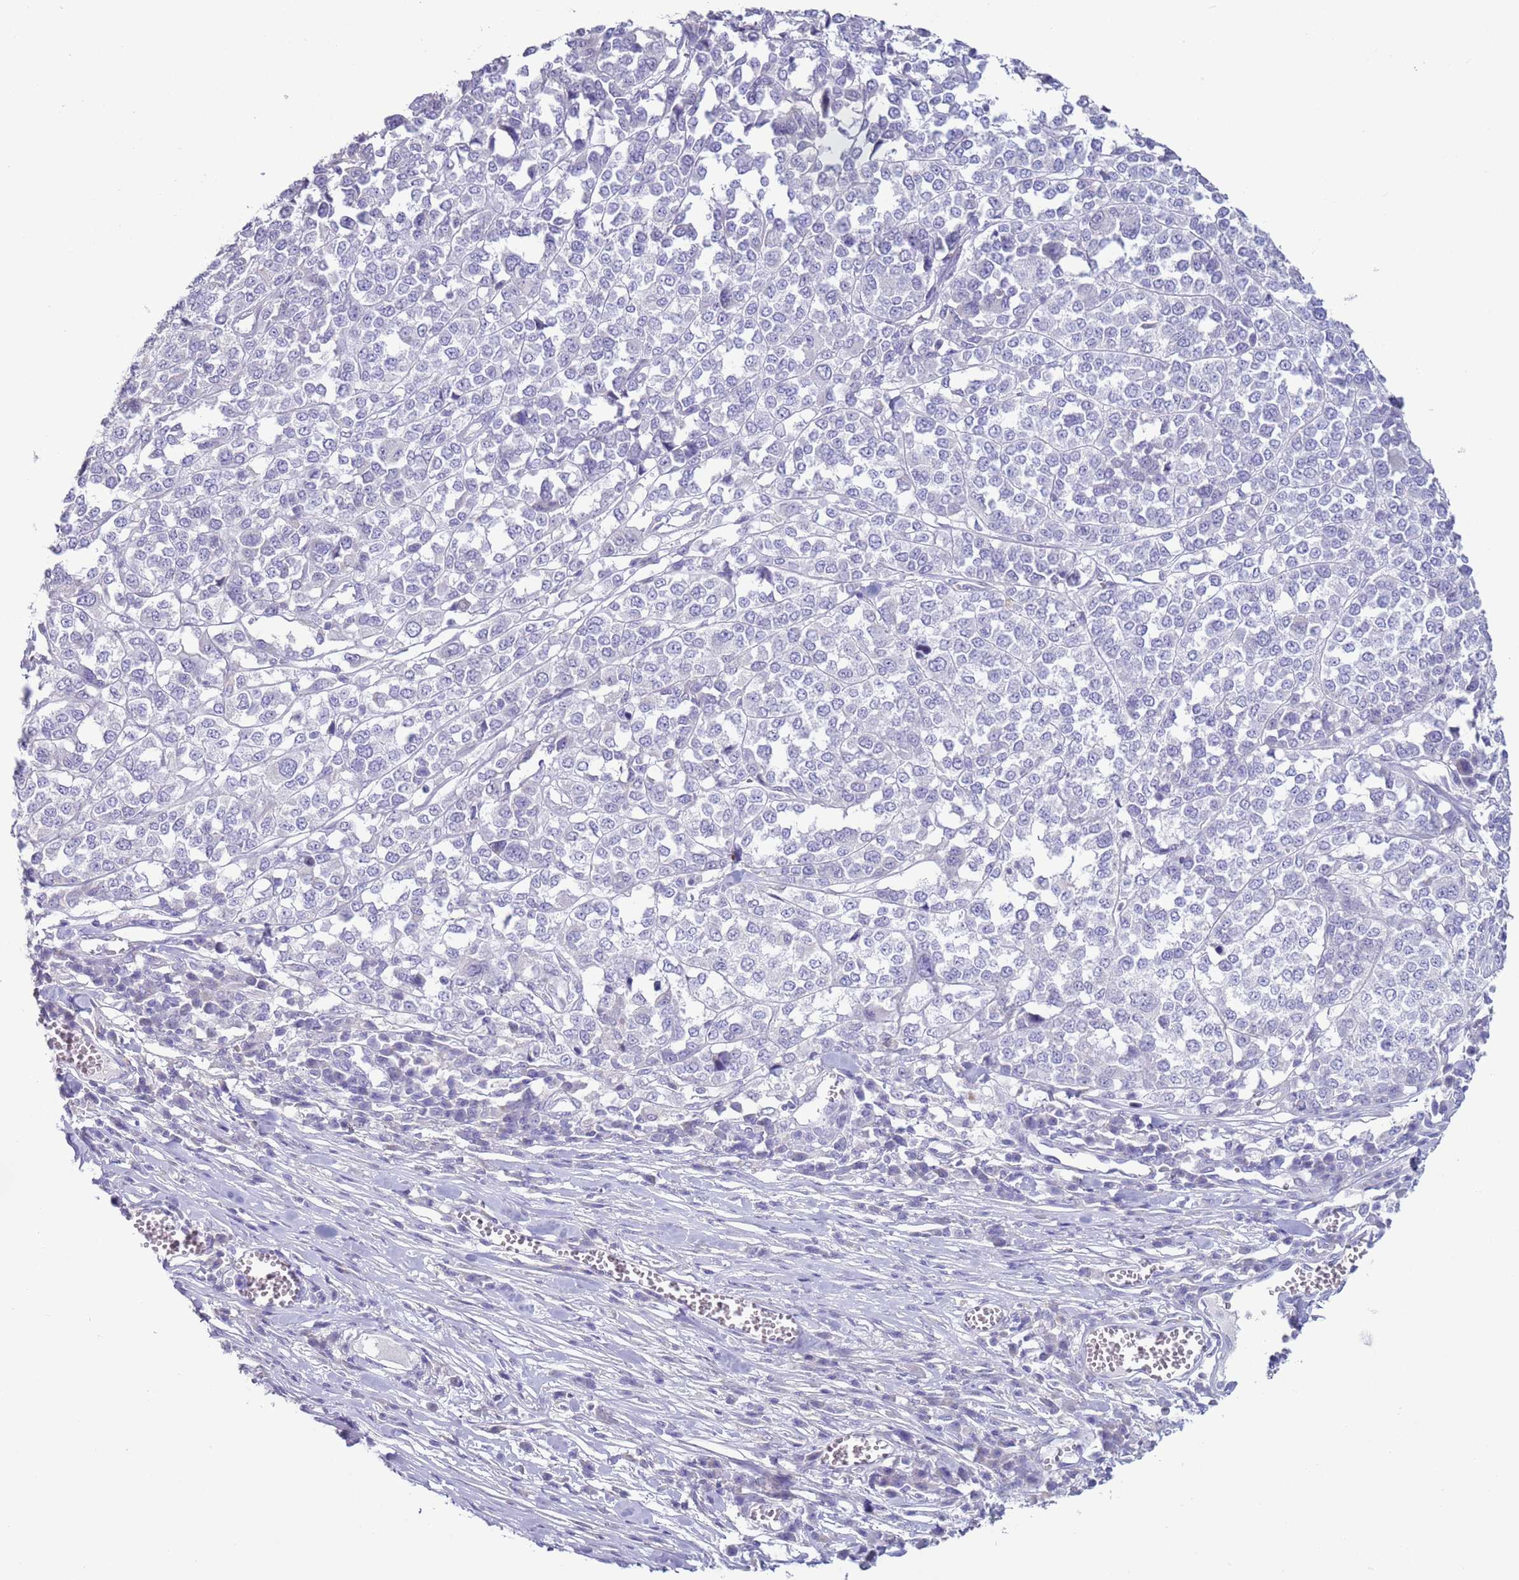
{"staining": {"intensity": "negative", "quantity": "none", "location": "none"}, "tissue": "melanoma", "cell_type": "Tumor cells", "image_type": "cancer", "snomed": [{"axis": "morphology", "description": "Malignant melanoma, Metastatic site"}, {"axis": "topography", "description": "Lymph node"}], "caption": "High power microscopy image of an immunohistochemistry micrograph of melanoma, revealing no significant expression in tumor cells.", "gene": "NPAP1", "patient": {"sex": "male", "age": 44}}